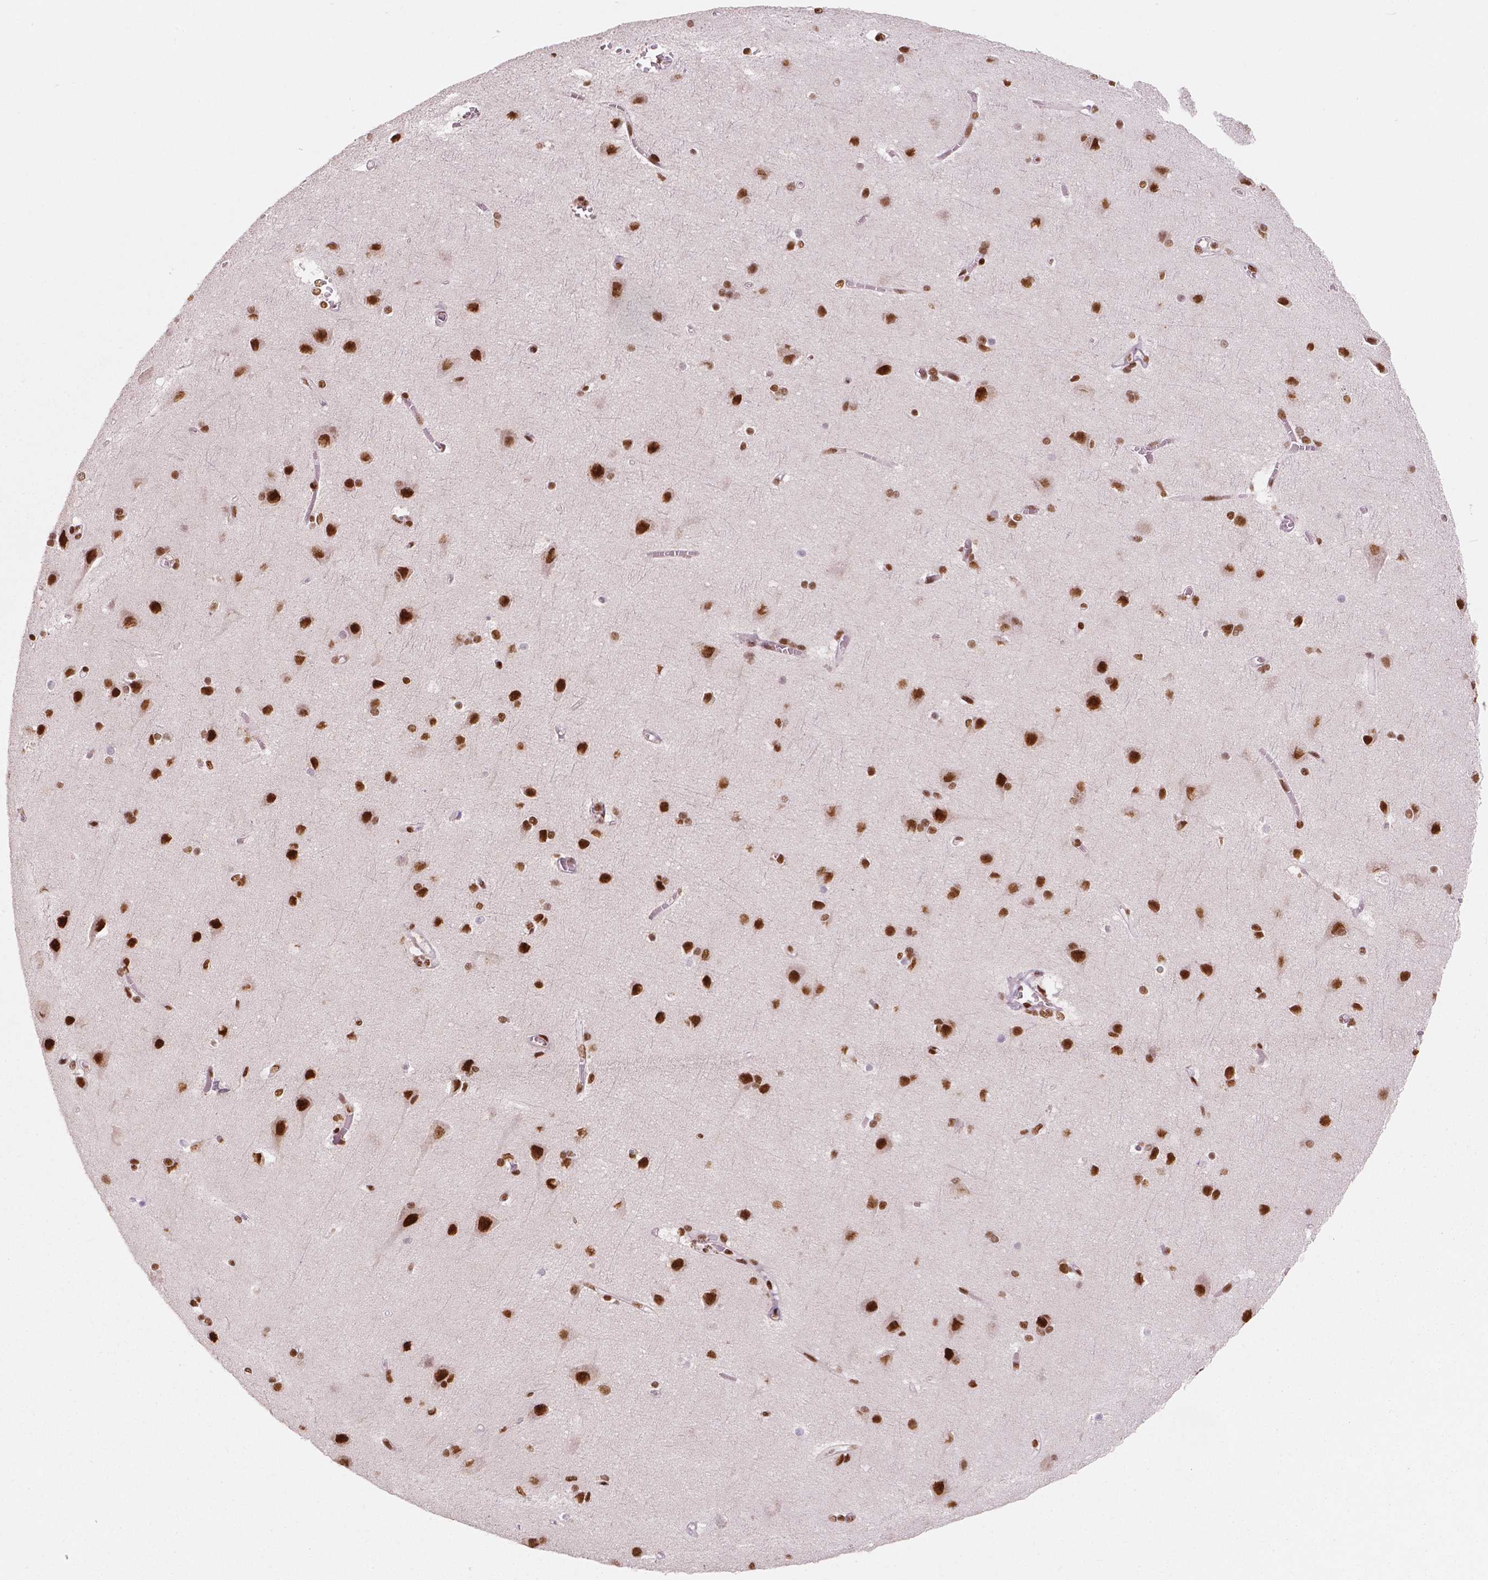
{"staining": {"intensity": "strong", "quantity": "<25%", "location": "nuclear"}, "tissue": "cerebral cortex", "cell_type": "Endothelial cells", "image_type": "normal", "snomed": [{"axis": "morphology", "description": "Normal tissue, NOS"}, {"axis": "topography", "description": "Cerebral cortex"}], "caption": "A medium amount of strong nuclear positivity is present in about <25% of endothelial cells in benign cerebral cortex. The protein of interest is stained brown, and the nuclei are stained in blue (DAB (3,3'-diaminobenzidine) IHC with brightfield microscopy, high magnification).", "gene": "BRD4", "patient": {"sex": "male", "age": 37}}